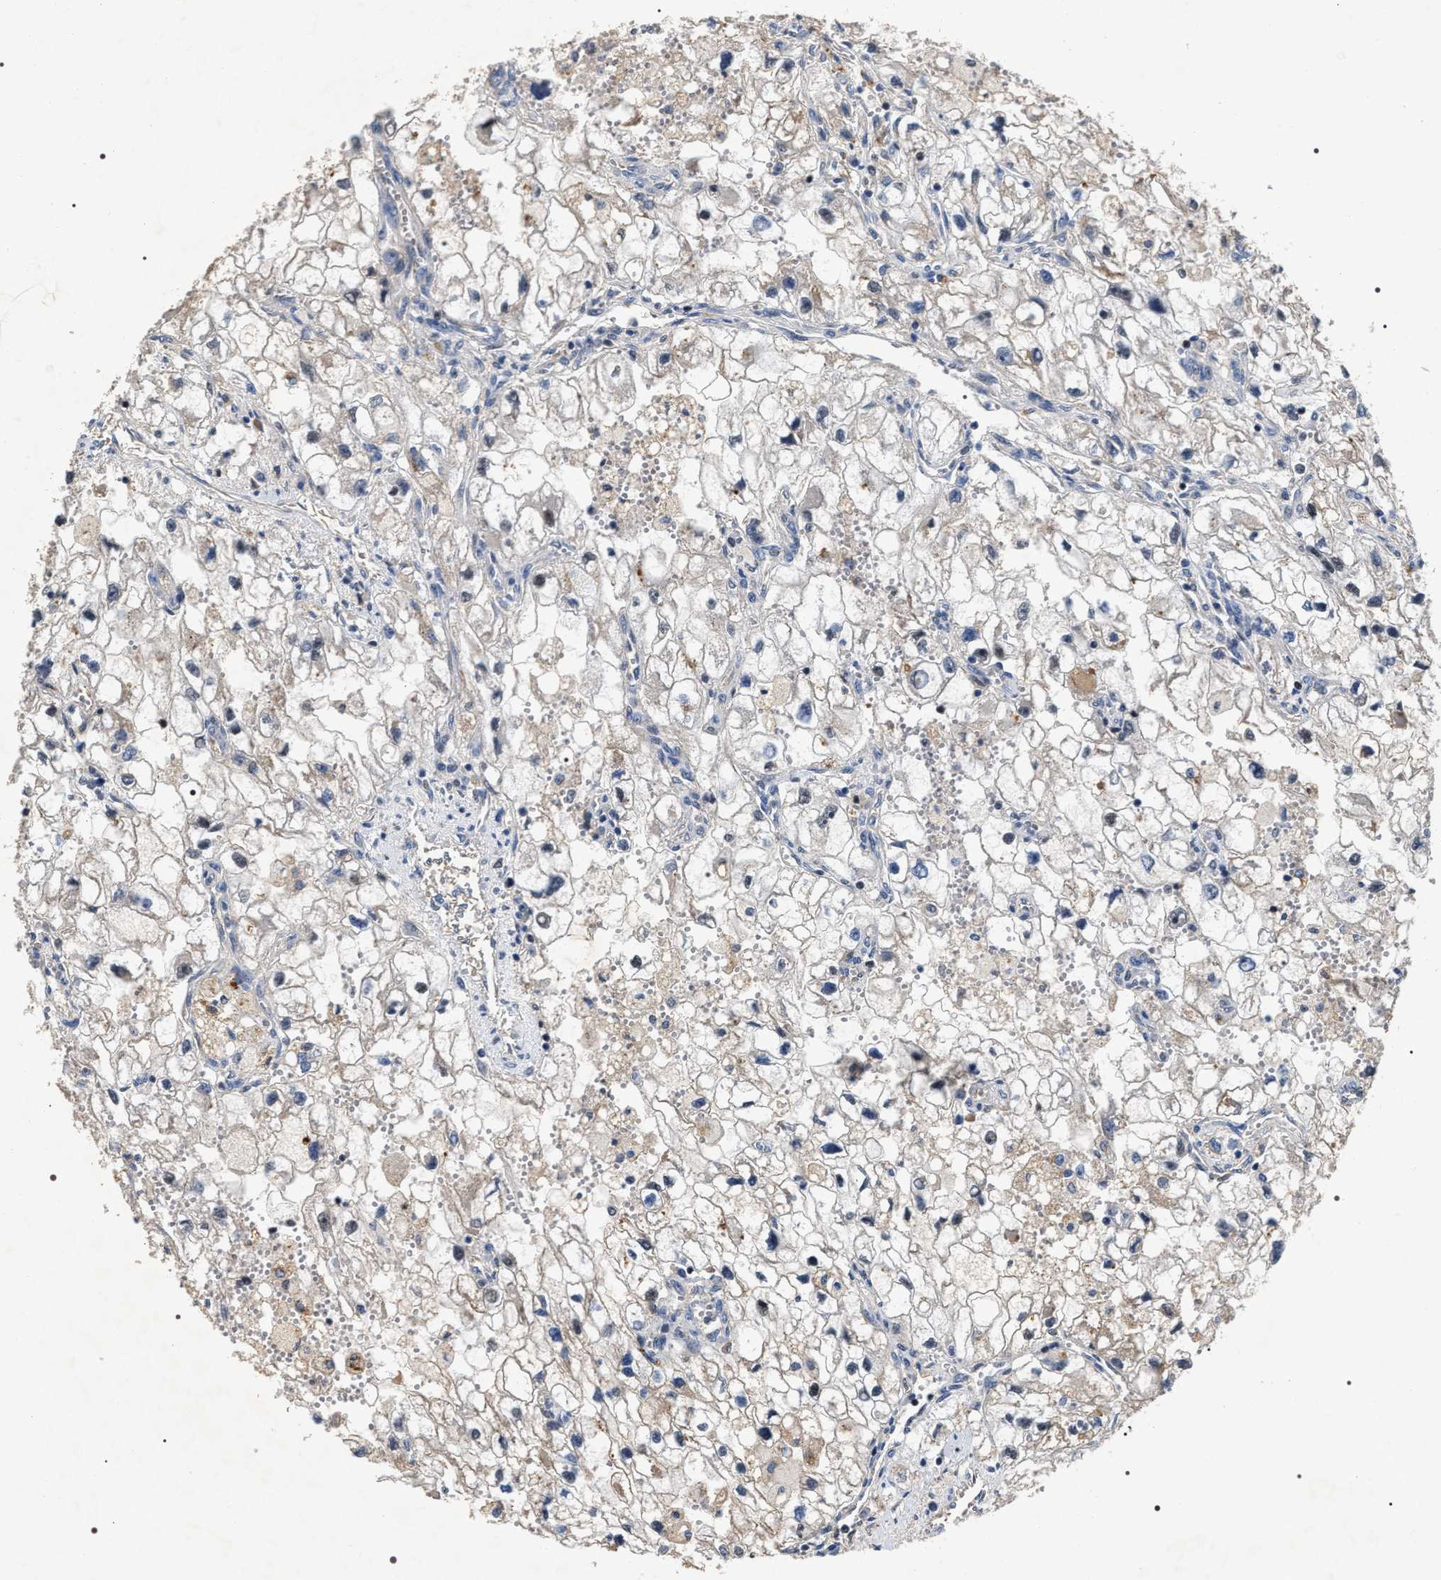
{"staining": {"intensity": "weak", "quantity": "<25%", "location": "cytoplasmic/membranous"}, "tissue": "renal cancer", "cell_type": "Tumor cells", "image_type": "cancer", "snomed": [{"axis": "morphology", "description": "Adenocarcinoma, NOS"}, {"axis": "topography", "description": "Kidney"}], "caption": "Protein analysis of adenocarcinoma (renal) demonstrates no significant staining in tumor cells.", "gene": "C7orf25", "patient": {"sex": "female", "age": 70}}